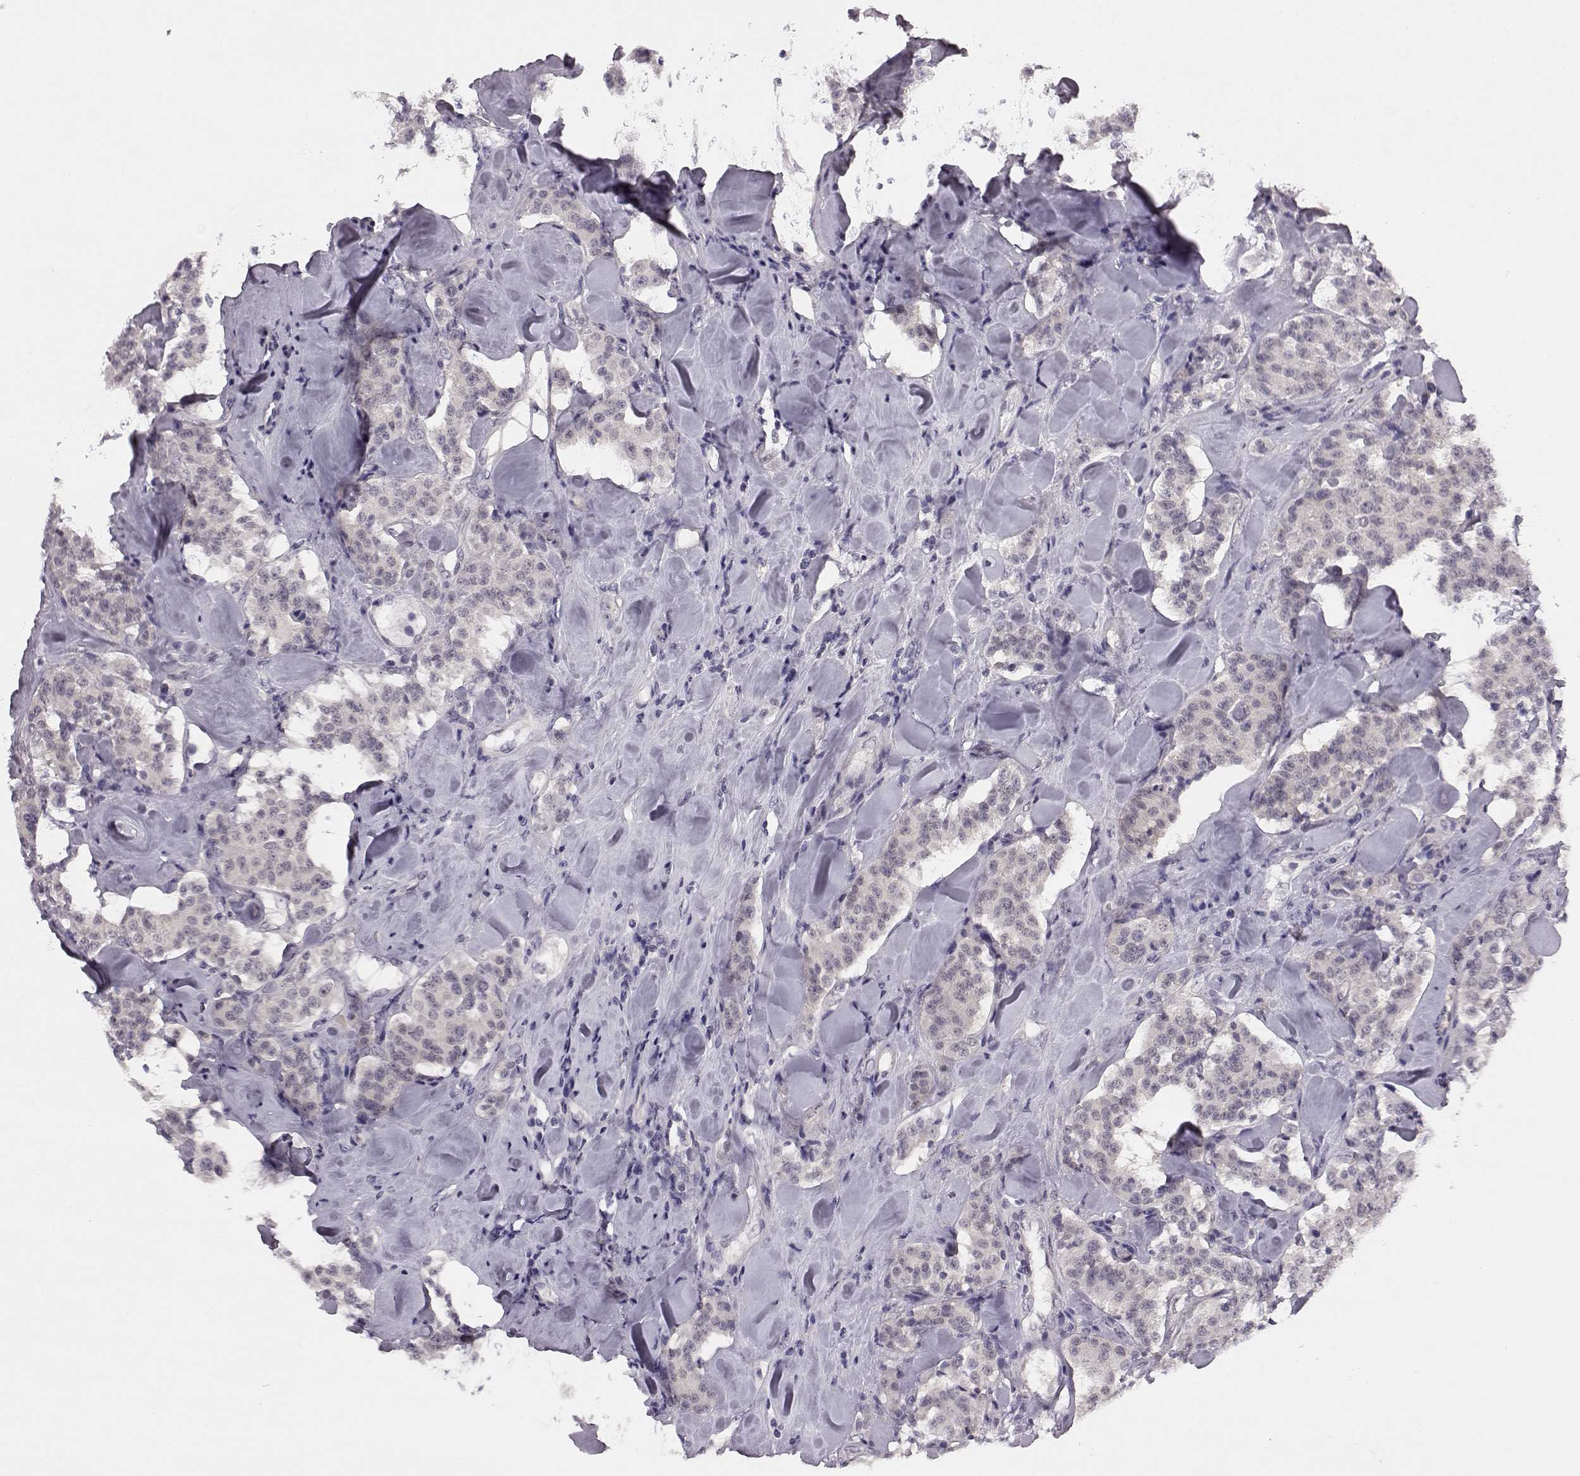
{"staining": {"intensity": "negative", "quantity": "none", "location": "none"}, "tissue": "carcinoid", "cell_type": "Tumor cells", "image_type": "cancer", "snomed": [{"axis": "morphology", "description": "Carcinoid, malignant, NOS"}, {"axis": "topography", "description": "Pancreas"}], "caption": "Immunohistochemistry of human carcinoid displays no staining in tumor cells. (Stains: DAB IHC with hematoxylin counter stain, Microscopy: brightfield microscopy at high magnification).", "gene": "C10orf62", "patient": {"sex": "male", "age": 41}}